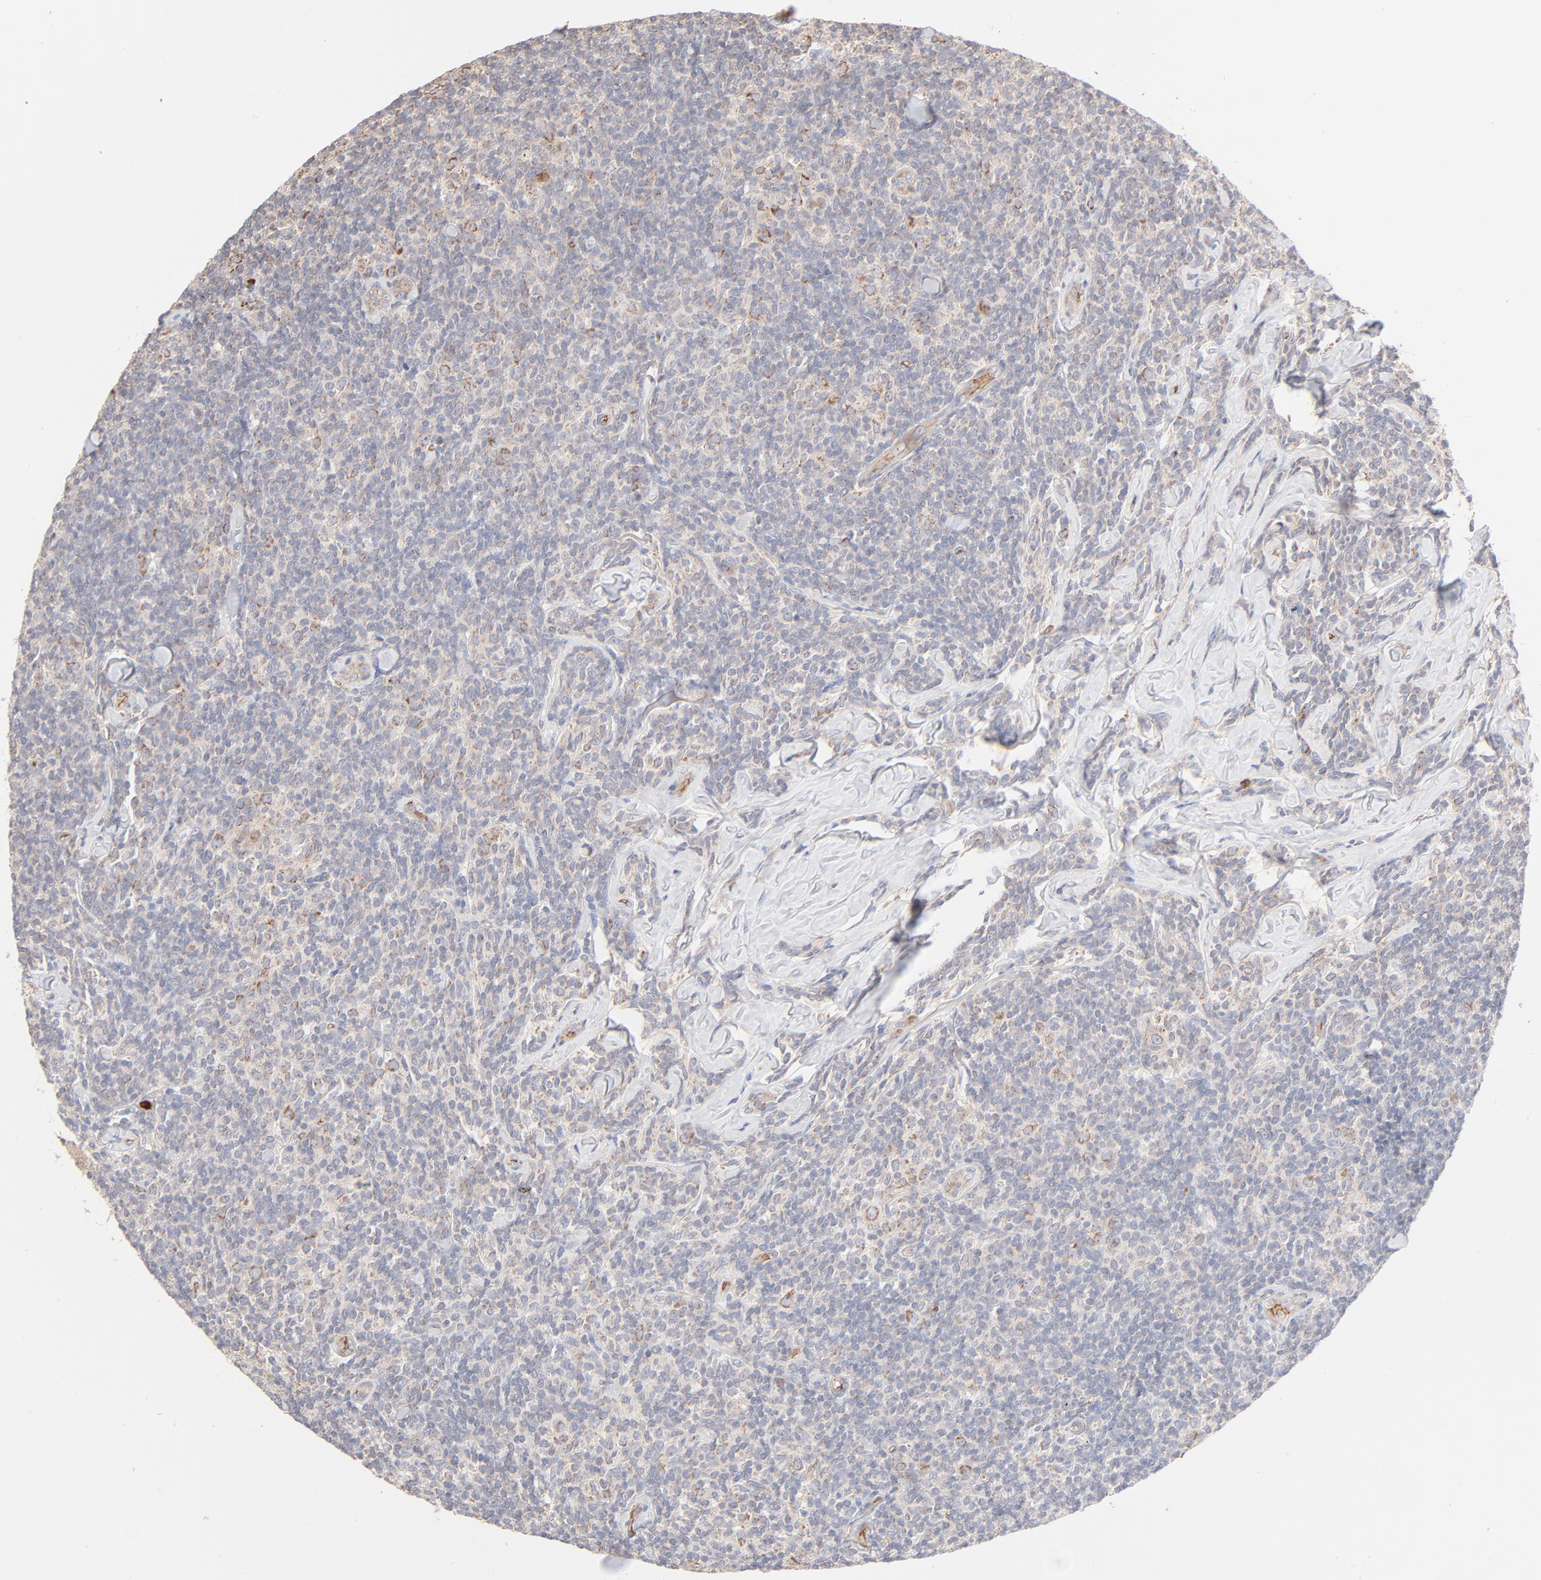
{"staining": {"intensity": "moderate", "quantity": "<25%", "location": "cytoplasmic/membranous"}, "tissue": "lymphoma", "cell_type": "Tumor cells", "image_type": "cancer", "snomed": [{"axis": "morphology", "description": "Malignant lymphoma, non-Hodgkin's type, Low grade"}, {"axis": "topography", "description": "Lymph node"}], "caption": "This image displays immunohistochemistry (IHC) staining of human lymphoma, with low moderate cytoplasmic/membranous staining in about <25% of tumor cells.", "gene": "SPTB", "patient": {"sex": "female", "age": 56}}